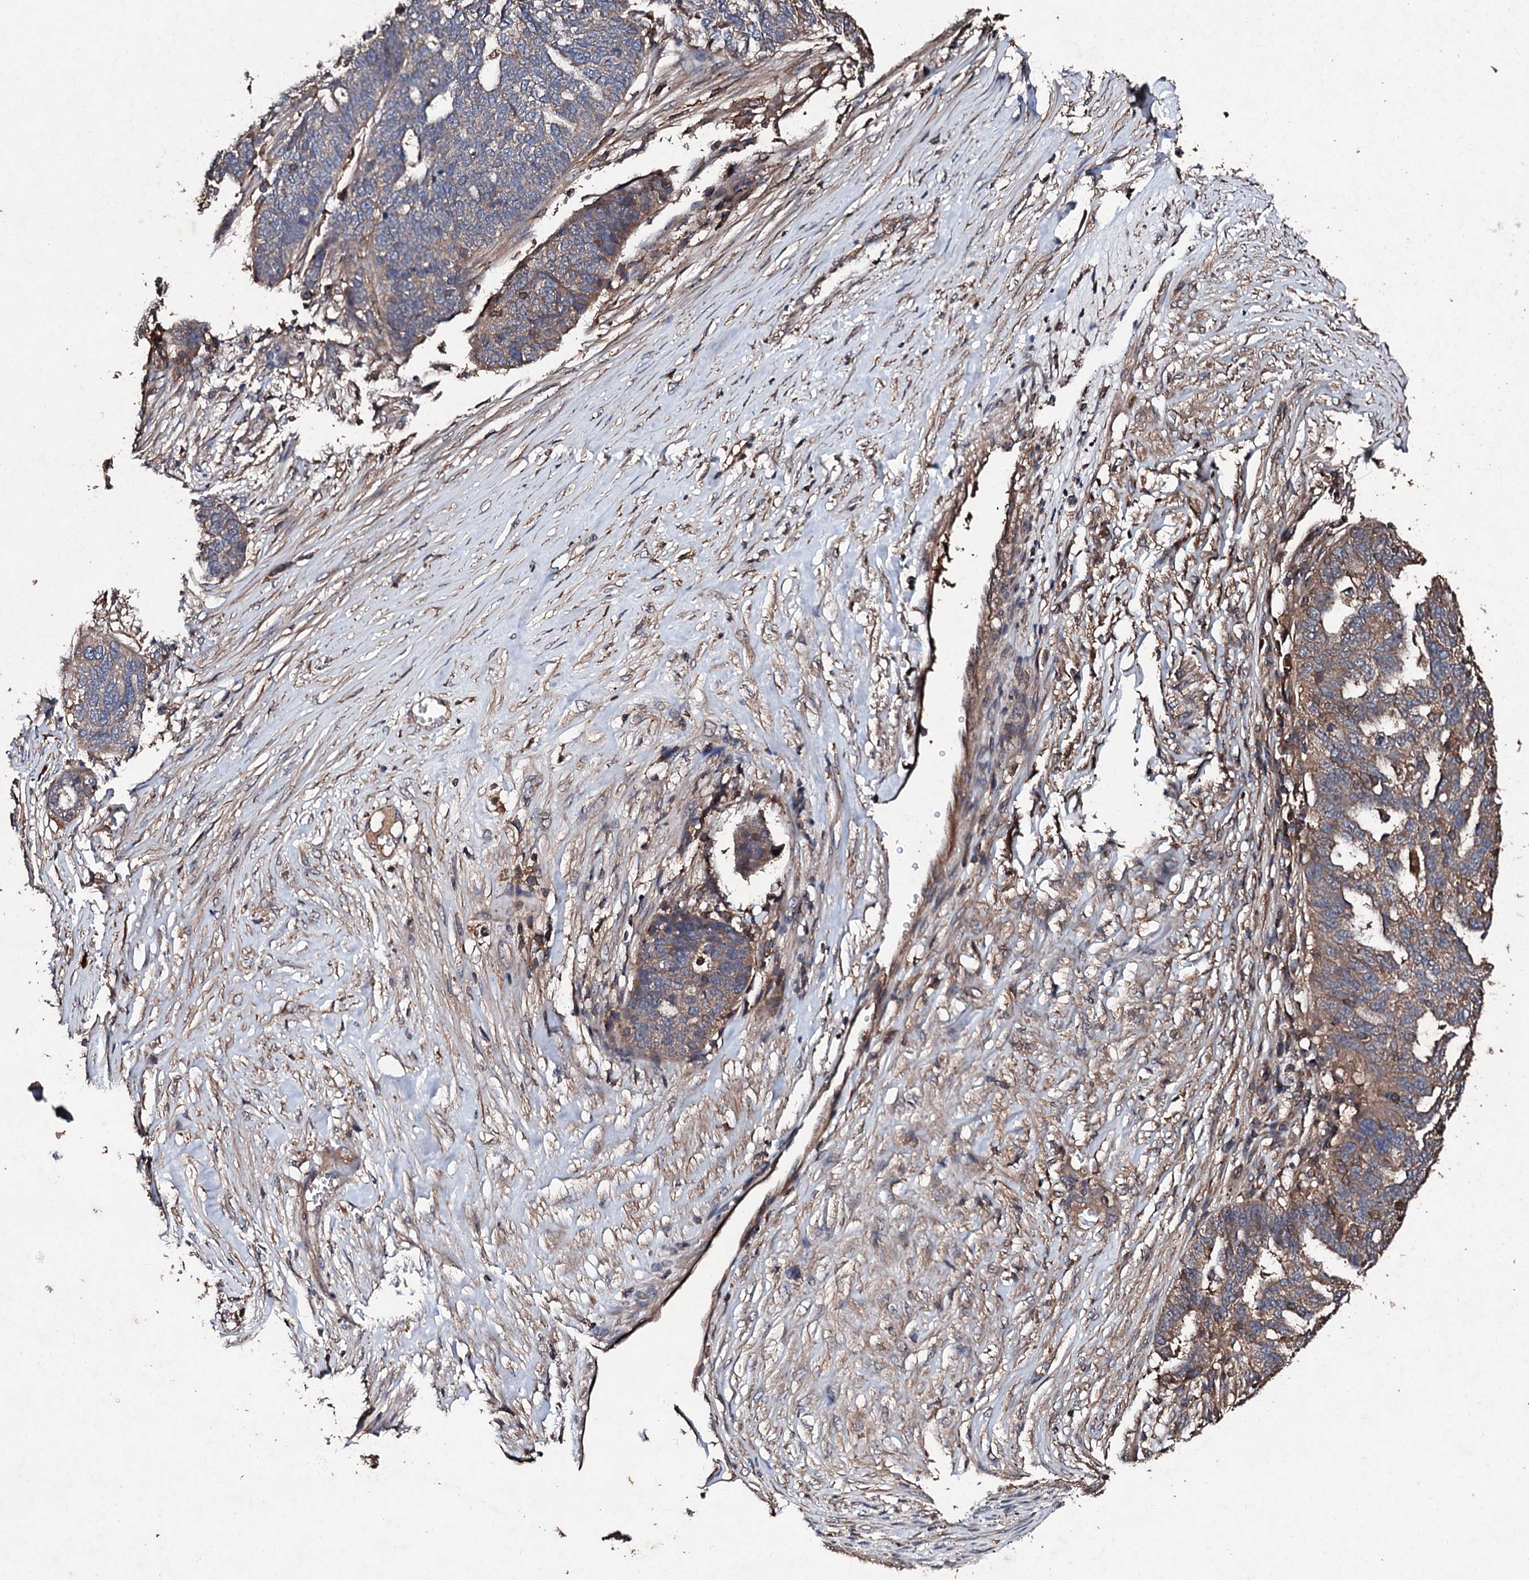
{"staining": {"intensity": "moderate", "quantity": "<25%", "location": "cytoplasmic/membranous"}, "tissue": "ovarian cancer", "cell_type": "Tumor cells", "image_type": "cancer", "snomed": [{"axis": "morphology", "description": "Cystadenocarcinoma, serous, NOS"}, {"axis": "topography", "description": "Ovary"}], "caption": "Moderate cytoplasmic/membranous protein staining is present in approximately <25% of tumor cells in ovarian cancer (serous cystadenocarcinoma).", "gene": "KERA", "patient": {"sex": "female", "age": 59}}